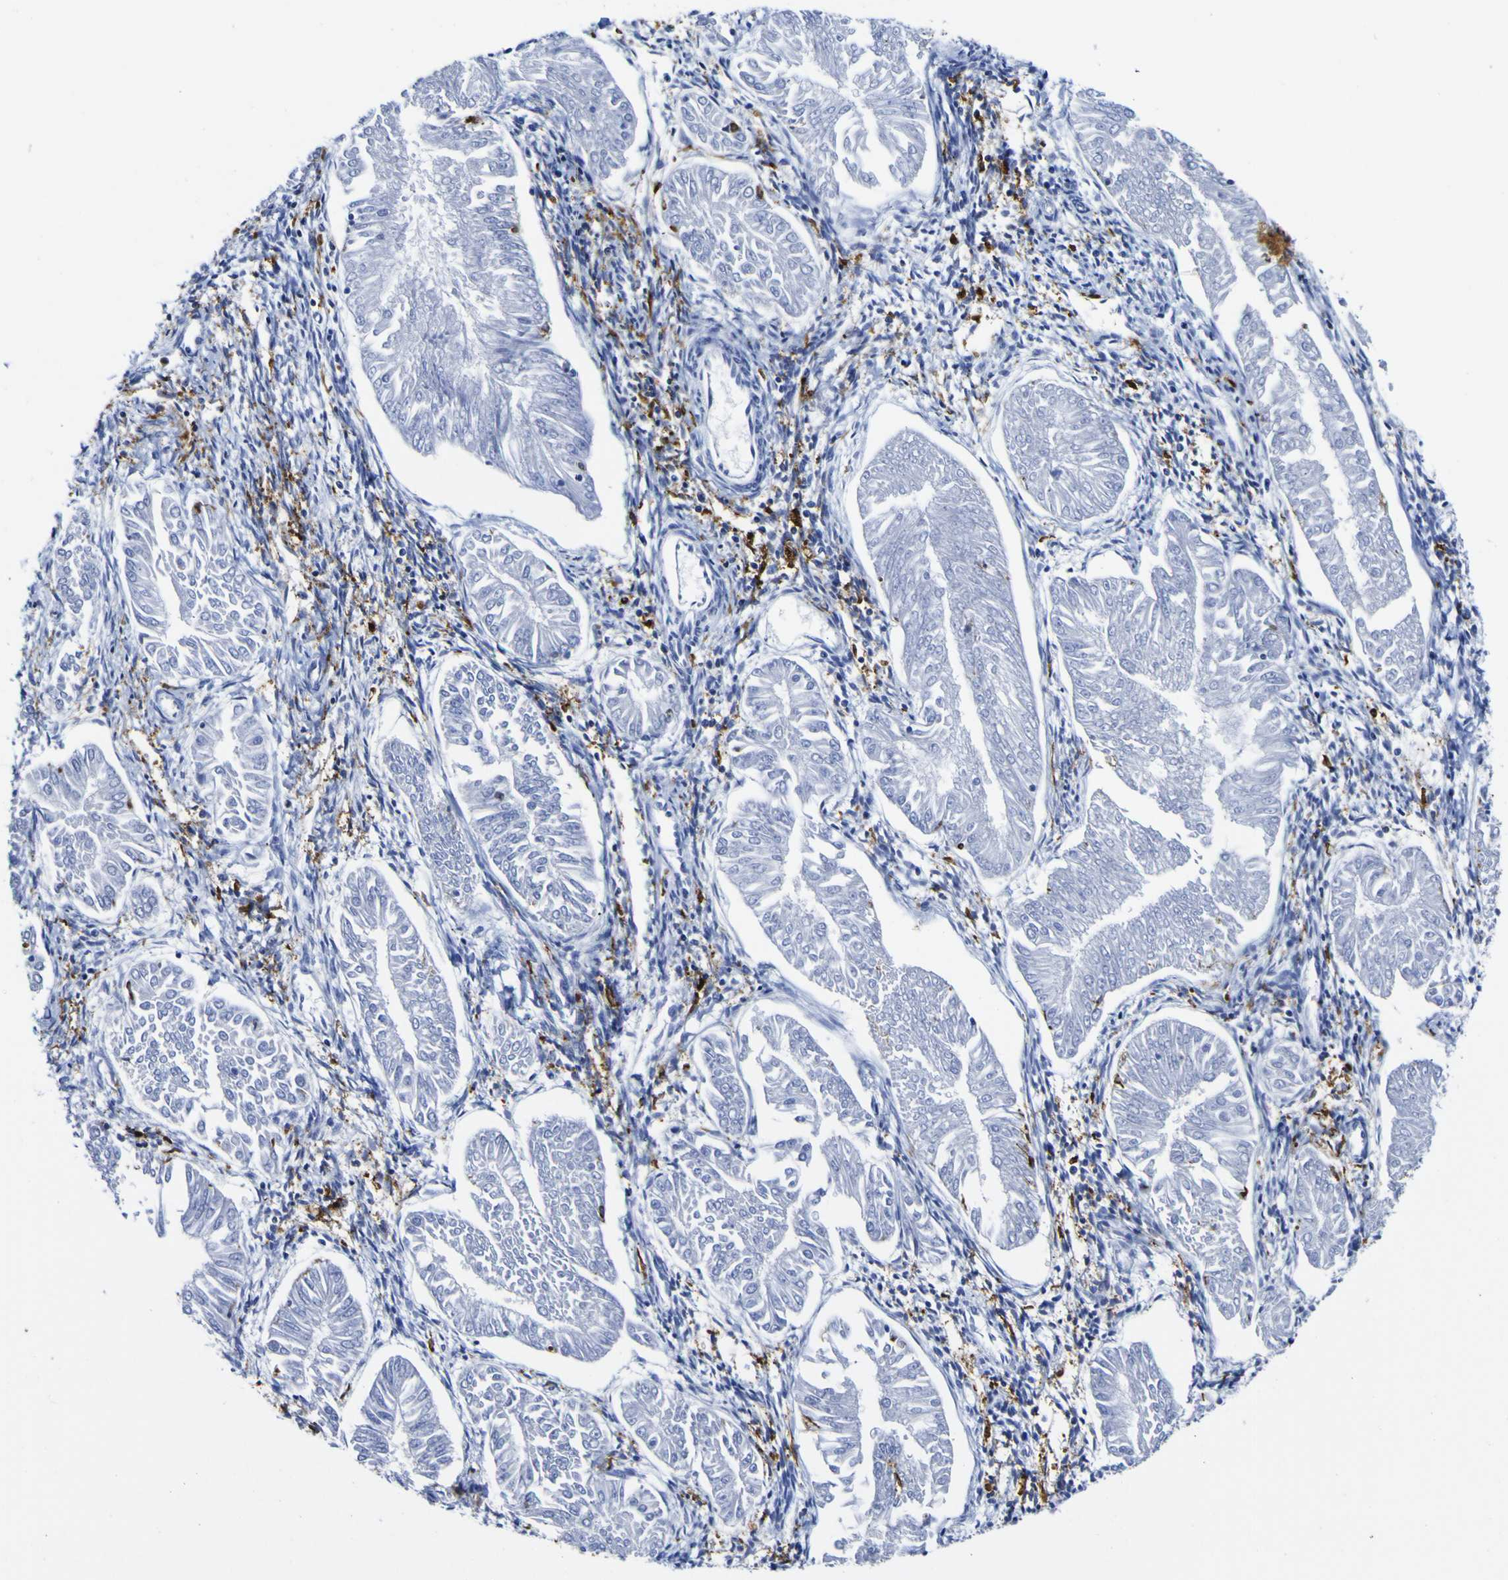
{"staining": {"intensity": "negative", "quantity": "none", "location": "none"}, "tissue": "endometrial cancer", "cell_type": "Tumor cells", "image_type": "cancer", "snomed": [{"axis": "morphology", "description": "Adenocarcinoma, NOS"}, {"axis": "topography", "description": "Endometrium"}], "caption": "Endometrial adenocarcinoma was stained to show a protein in brown. There is no significant expression in tumor cells.", "gene": "HLA-DQA1", "patient": {"sex": "female", "age": 53}}